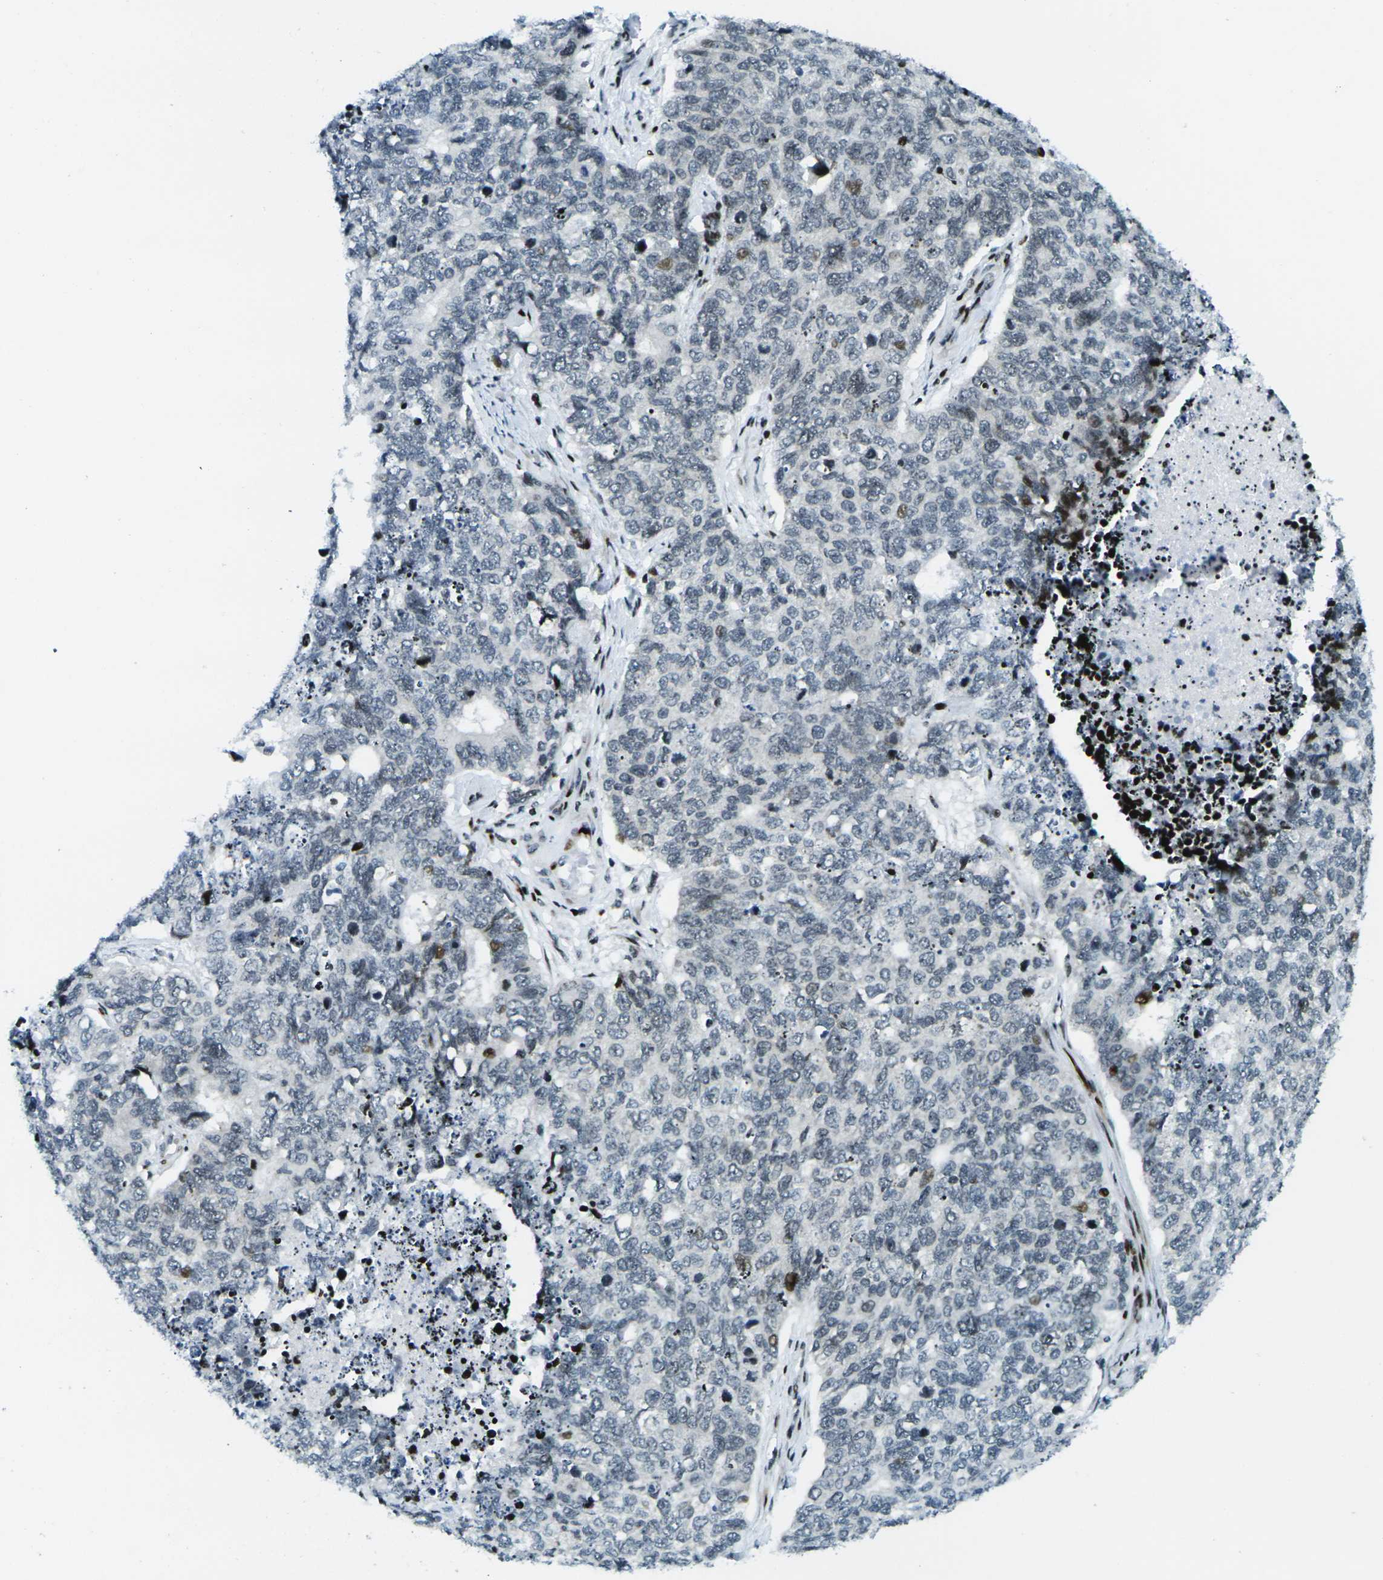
{"staining": {"intensity": "moderate", "quantity": "<25%", "location": "nuclear"}, "tissue": "cervical cancer", "cell_type": "Tumor cells", "image_type": "cancer", "snomed": [{"axis": "morphology", "description": "Squamous cell carcinoma, NOS"}, {"axis": "topography", "description": "Cervix"}], "caption": "Cervical cancer (squamous cell carcinoma) tissue displays moderate nuclear expression in approximately <25% of tumor cells, visualized by immunohistochemistry. (DAB (3,3'-diaminobenzidine) IHC, brown staining for protein, blue staining for nuclei).", "gene": "H3-3A", "patient": {"sex": "female", "age": 63}}